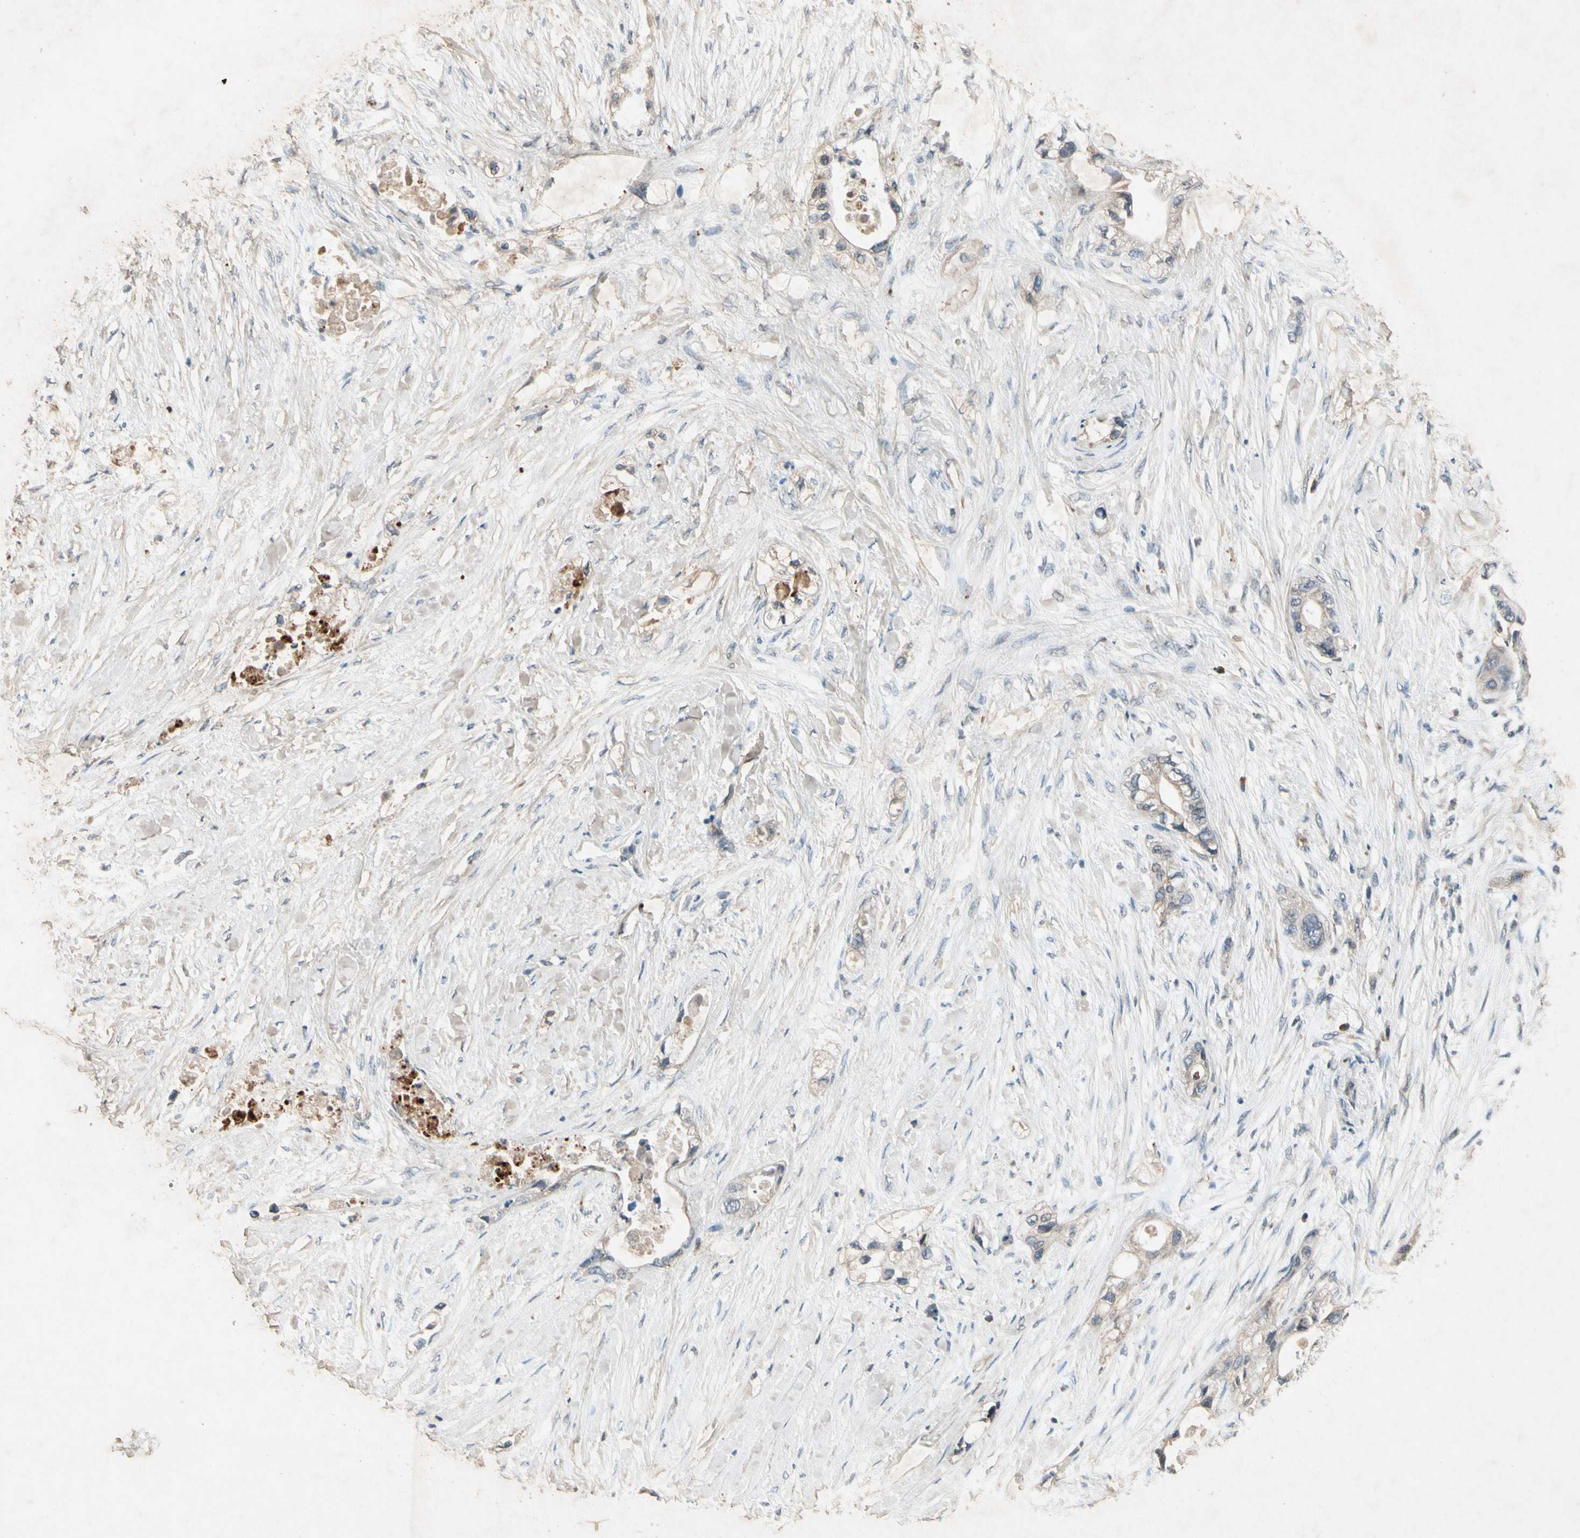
{"staining": {"intensity": "weak", "quantity": "<25%", "location": "cytoplasmic/membranous"}, "tissue": "pancreatic cancer", "cell_type": "Tumor cells", "image_type": "cancer", "snomed": [{"axis": "morphology", "description": "Adenocarcinoma, NOS"}, {"axis": "topography", "description": "Pancreas"}], "caption": "IHC photomicrograph of pancreatic cancer stained for a protein (brown), which exhibits no positivity in tumor cells. (Immunohistochemistry (ihc), brightfield microscopy, high magnification).", "gene": "GPLD1", "patient": {"sex": "female", "age": 70}}